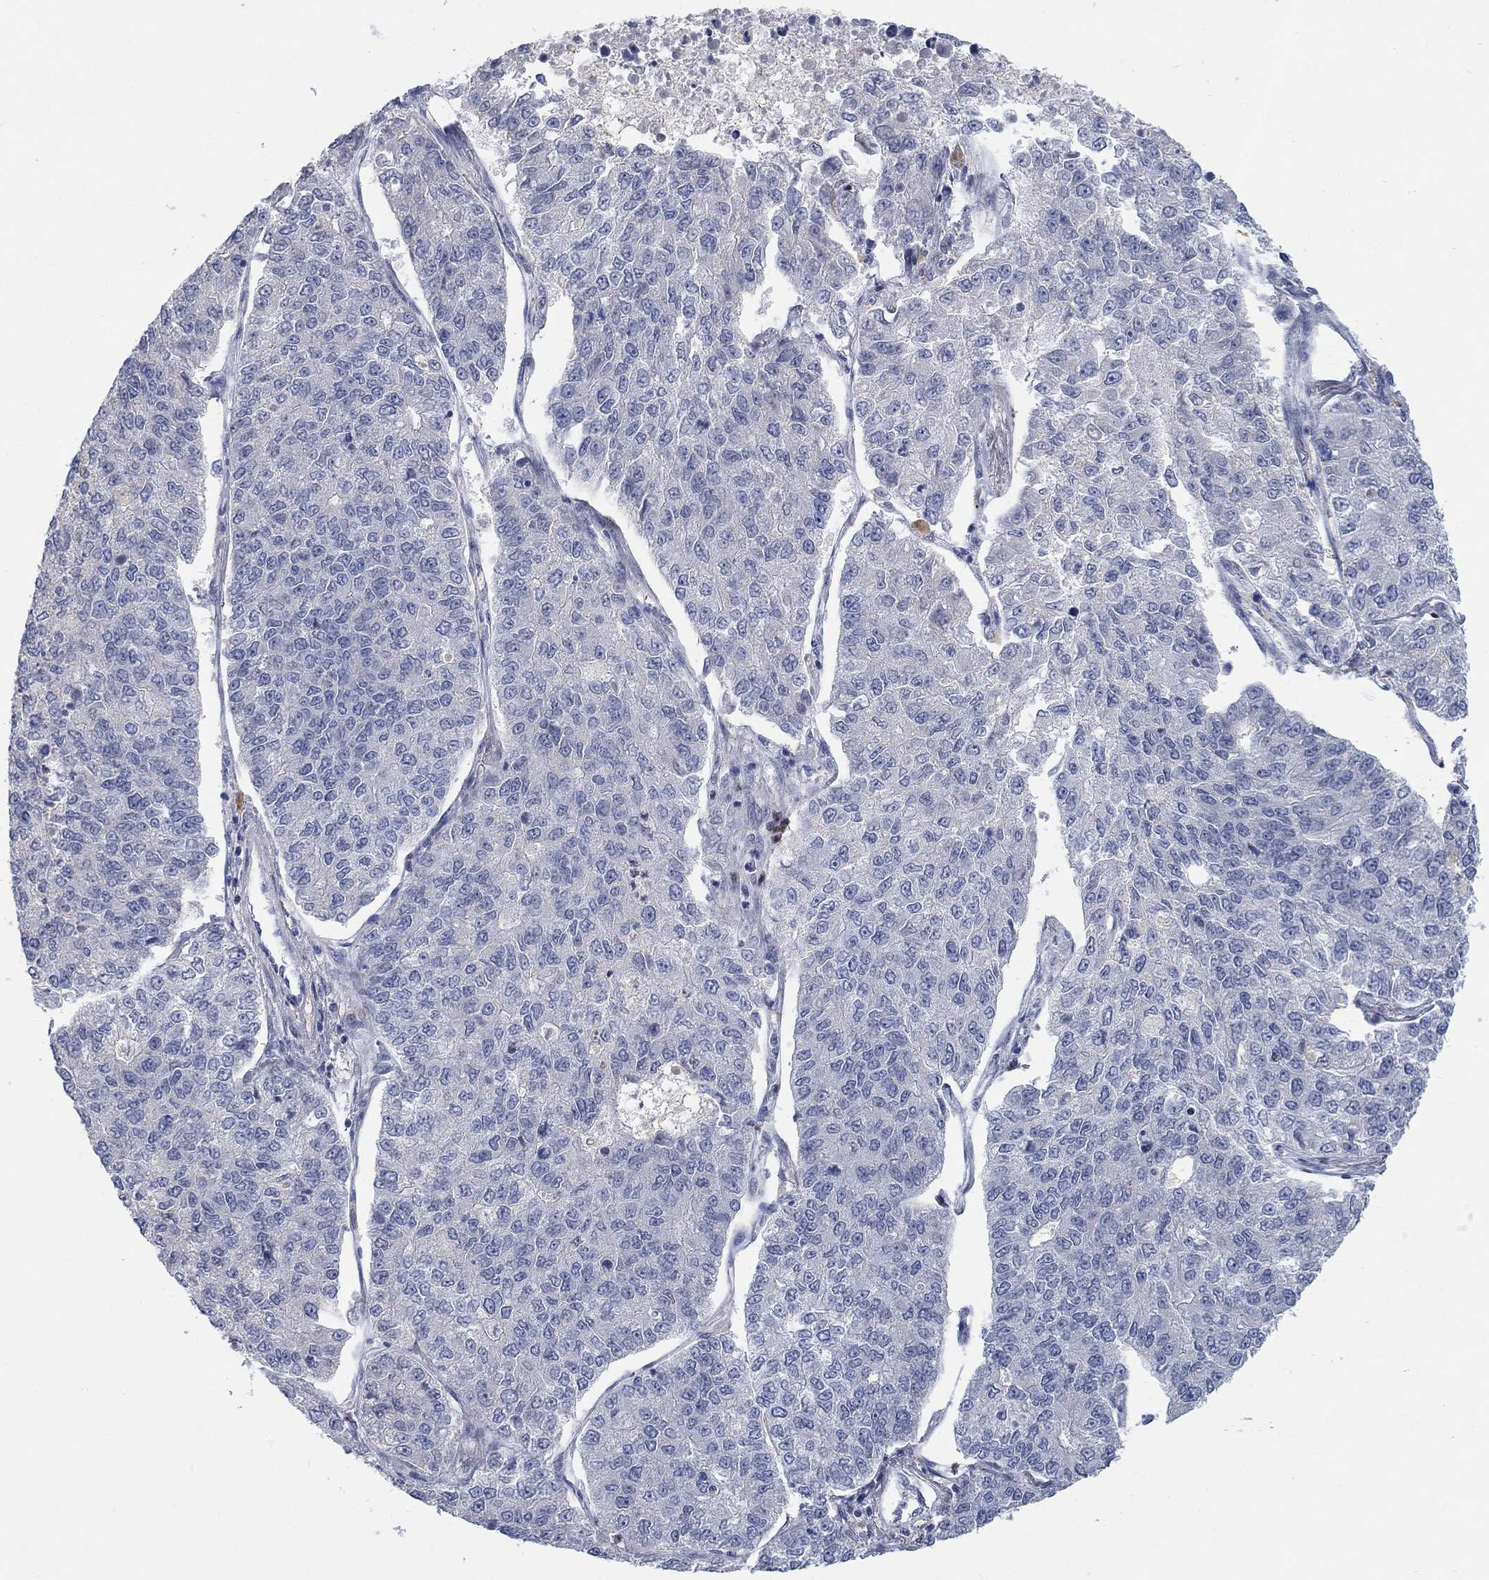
{"staining": {"intensity": "negative", "quantity": "none", "location": "none"}, "tissue": "lung cancer", "cell_type": "Tumor cells", "image_type": "cancer", "snomed": [{"axis": "morphology", "description": "Adenocarcinoma, NOS"}, {"axis": "topography", "description": "Lung"}], "caption": "Photomicrograph shows no protein staining in tumor cells of lung cancer tissue.", "gene": "TMEM249", "patient": {"sex": "male", "age": 49}}